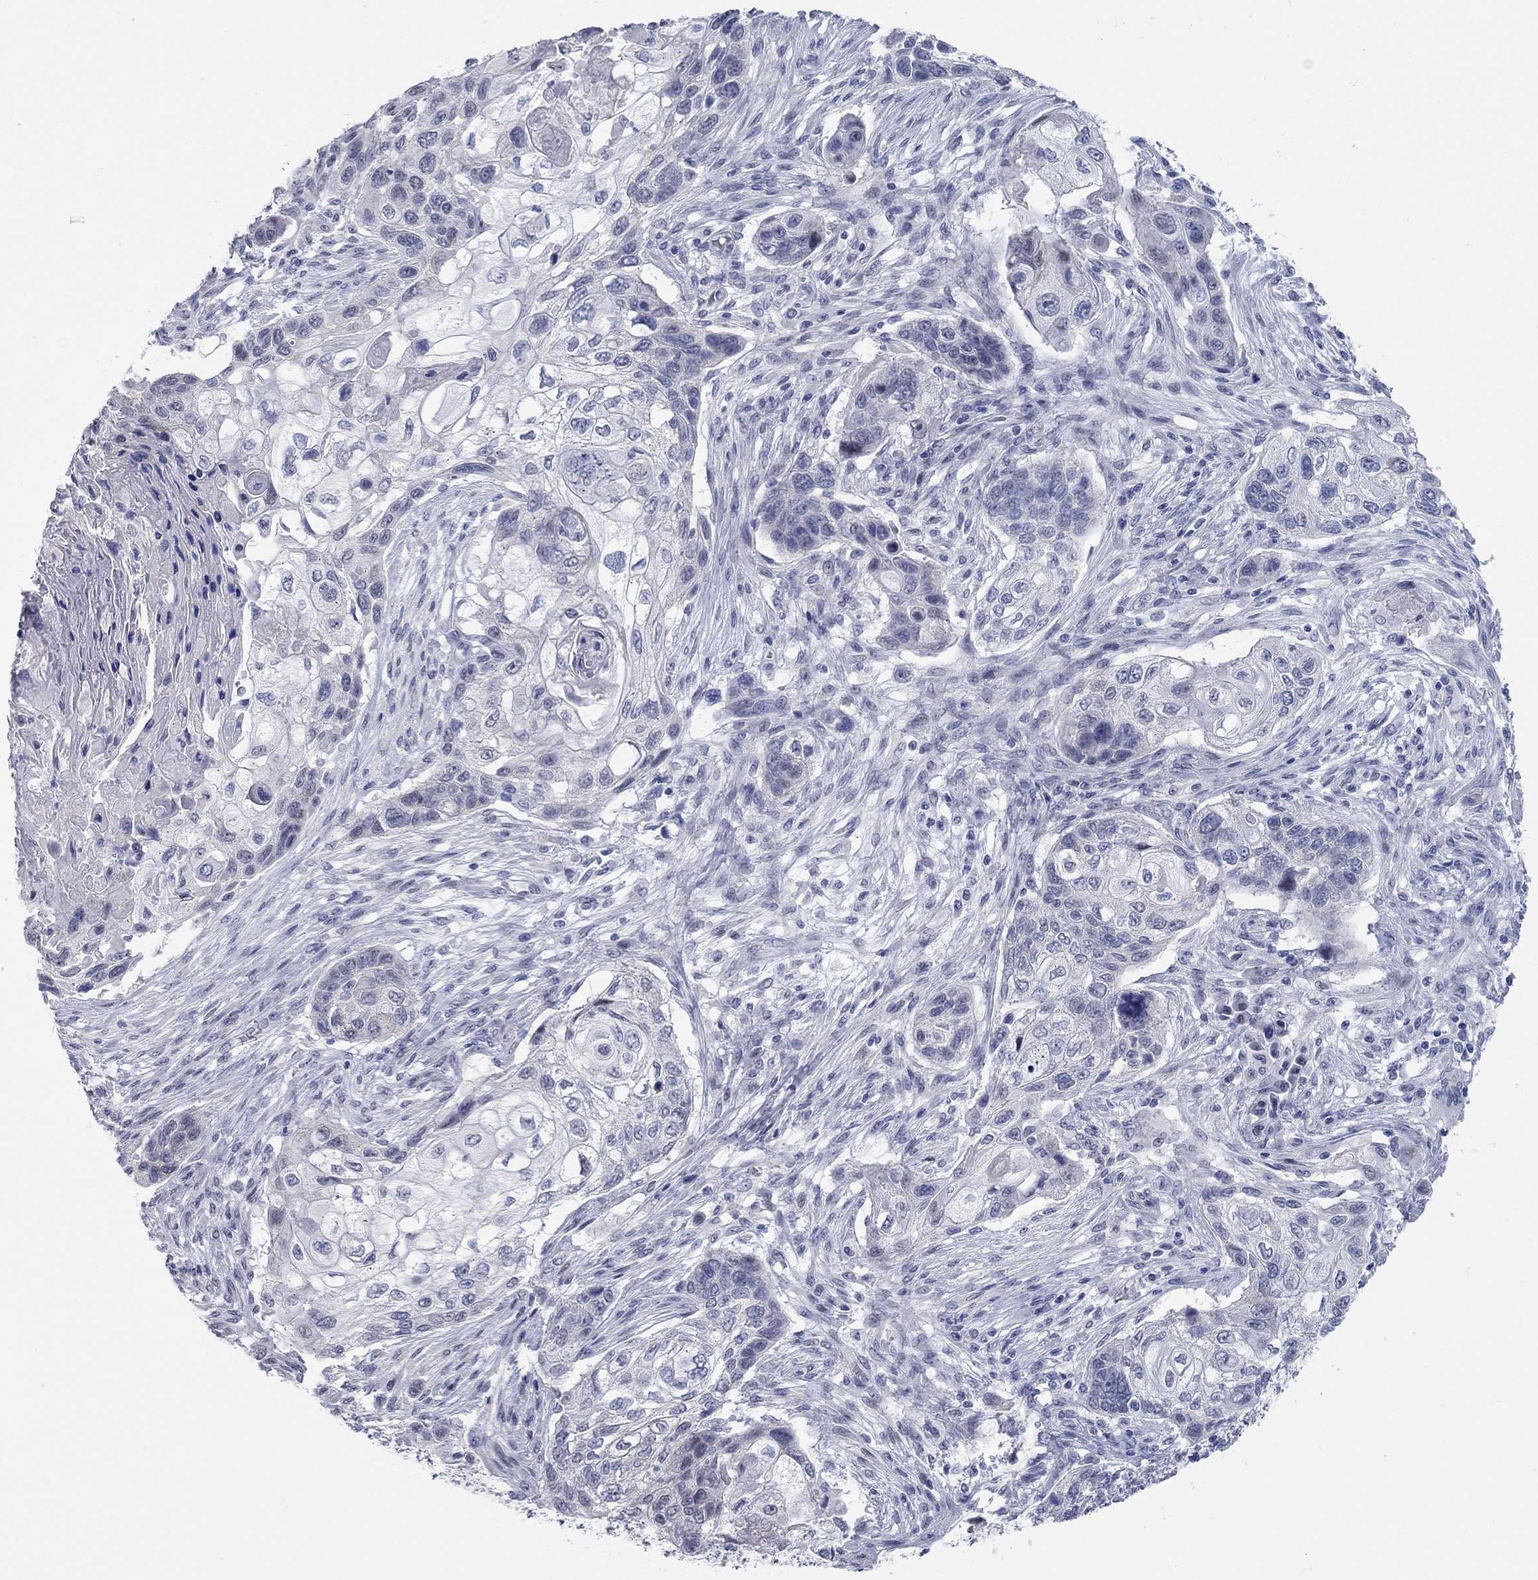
{"staining": {"intensity": "negative", "quantity": "none", "location": "none"}, "tissue": "lung cancer", "cell_type": "Tumor cells", "image_type": "cancer", "snomed": [{"axis": "morphology", "description": "Normal tissue, NOS"}, {"axis": "morphology", "description": "Squamous cell carcinoma, NOS"}, {"axis": "topography", "description": "Bronchus"}, {"axis": "topography", "description": "Lung"}], "caption": "This is a micrograph of IHC staining of lung squamous cell carcinoma, which shows no staining in tumor cells. (Brightfield microscopy of DAB (3,3'-diaminobenzidine) IHC at high magnification).", "gene": "WASF3", "patient": {"sex": "male", "age": 69}}